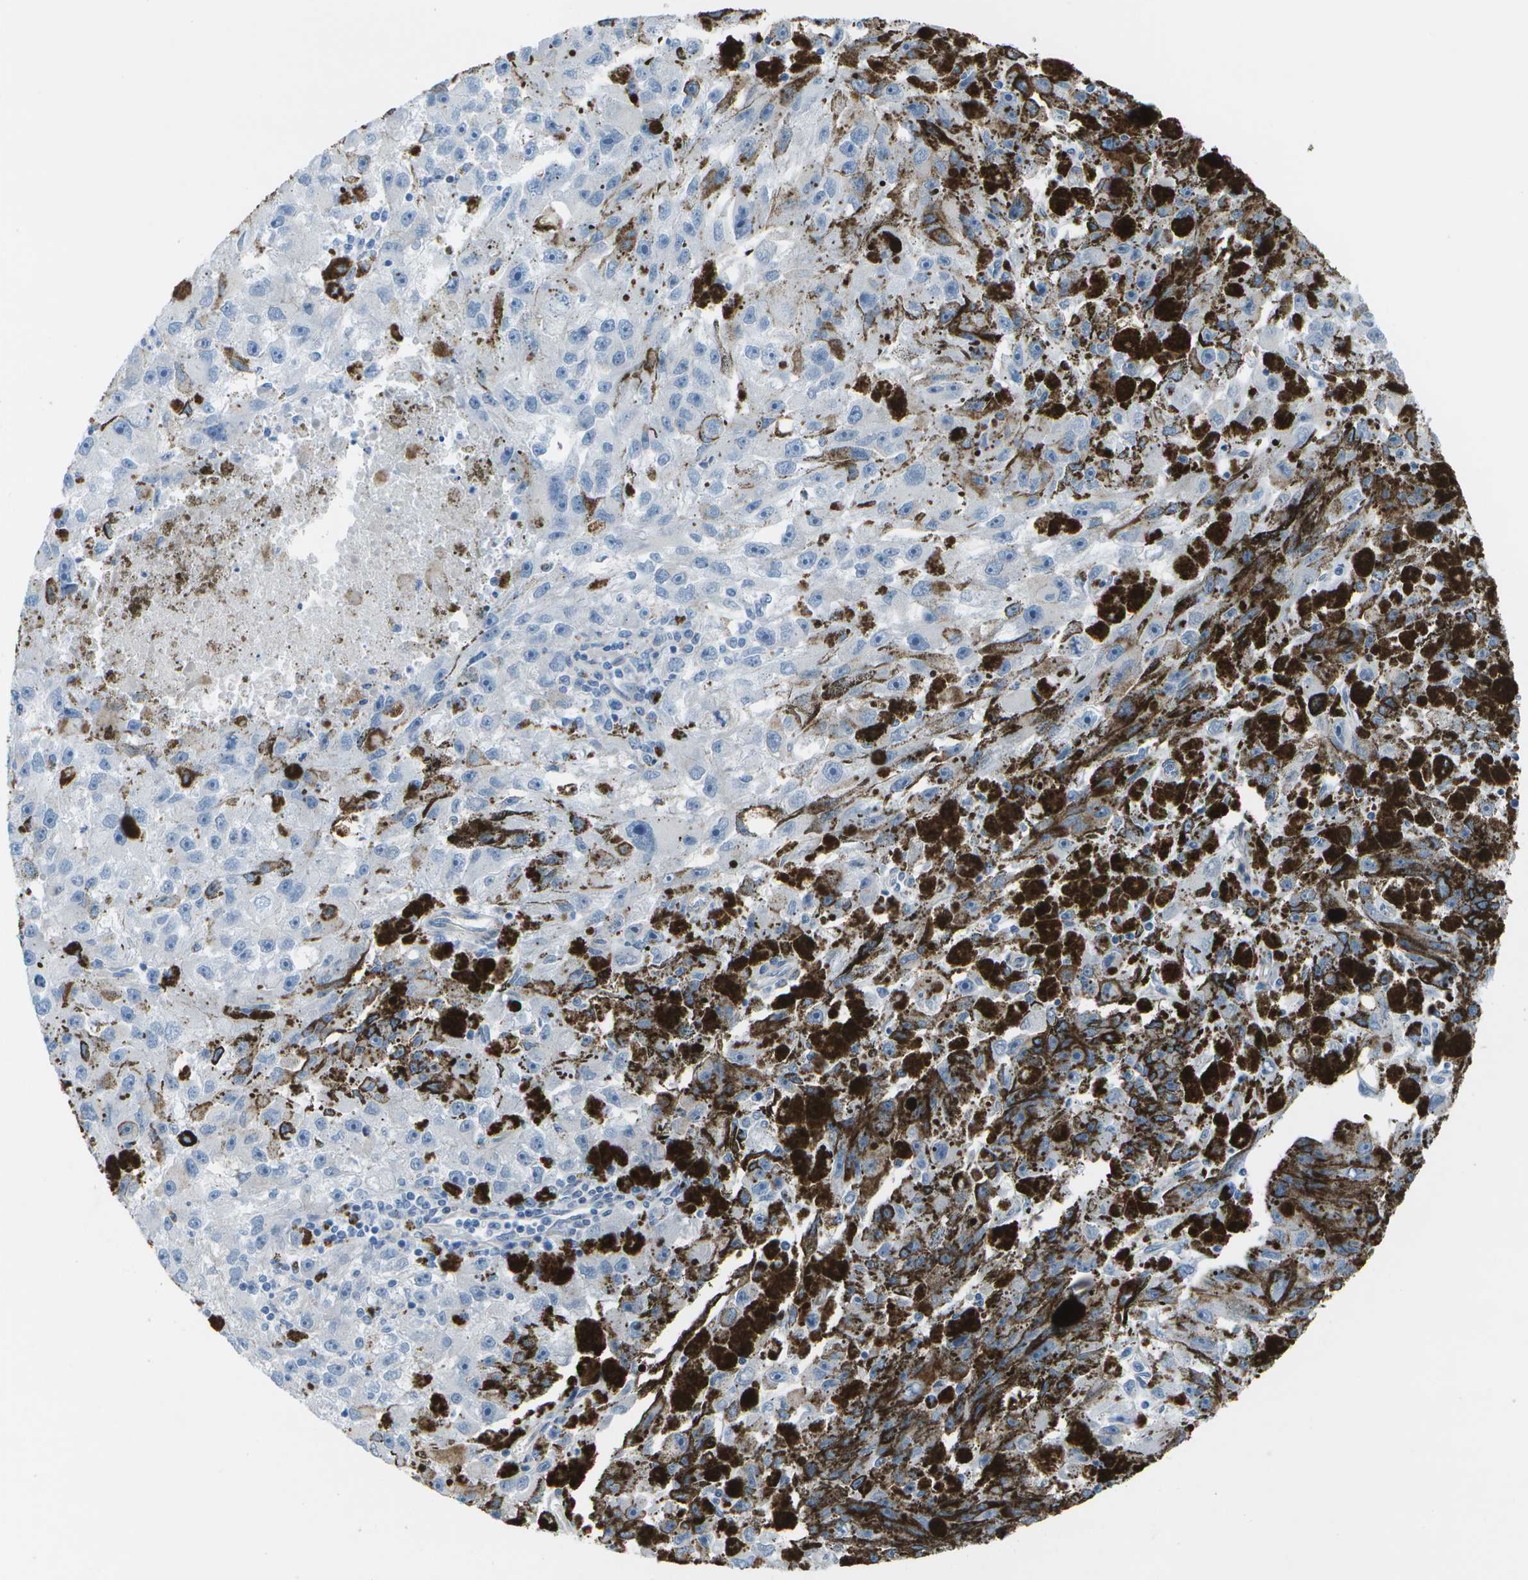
{"staining": {"intensity": "negative", "quantity": "none", "location": "none"}, "tissue": "melanoma", "cell_type": "Tumor cells", "image_type": "cancer", "snomed": [{"axis": "morphology", "description": "Malignant melanoma, NOS"}, {"axis": "topography", "description": "Skin"}], "caption": "The micrograph reveals no significant staining in tumor cells of melanoma.", "gene": "SORBS3", "patient": {"sex": "female", "age": 104}}